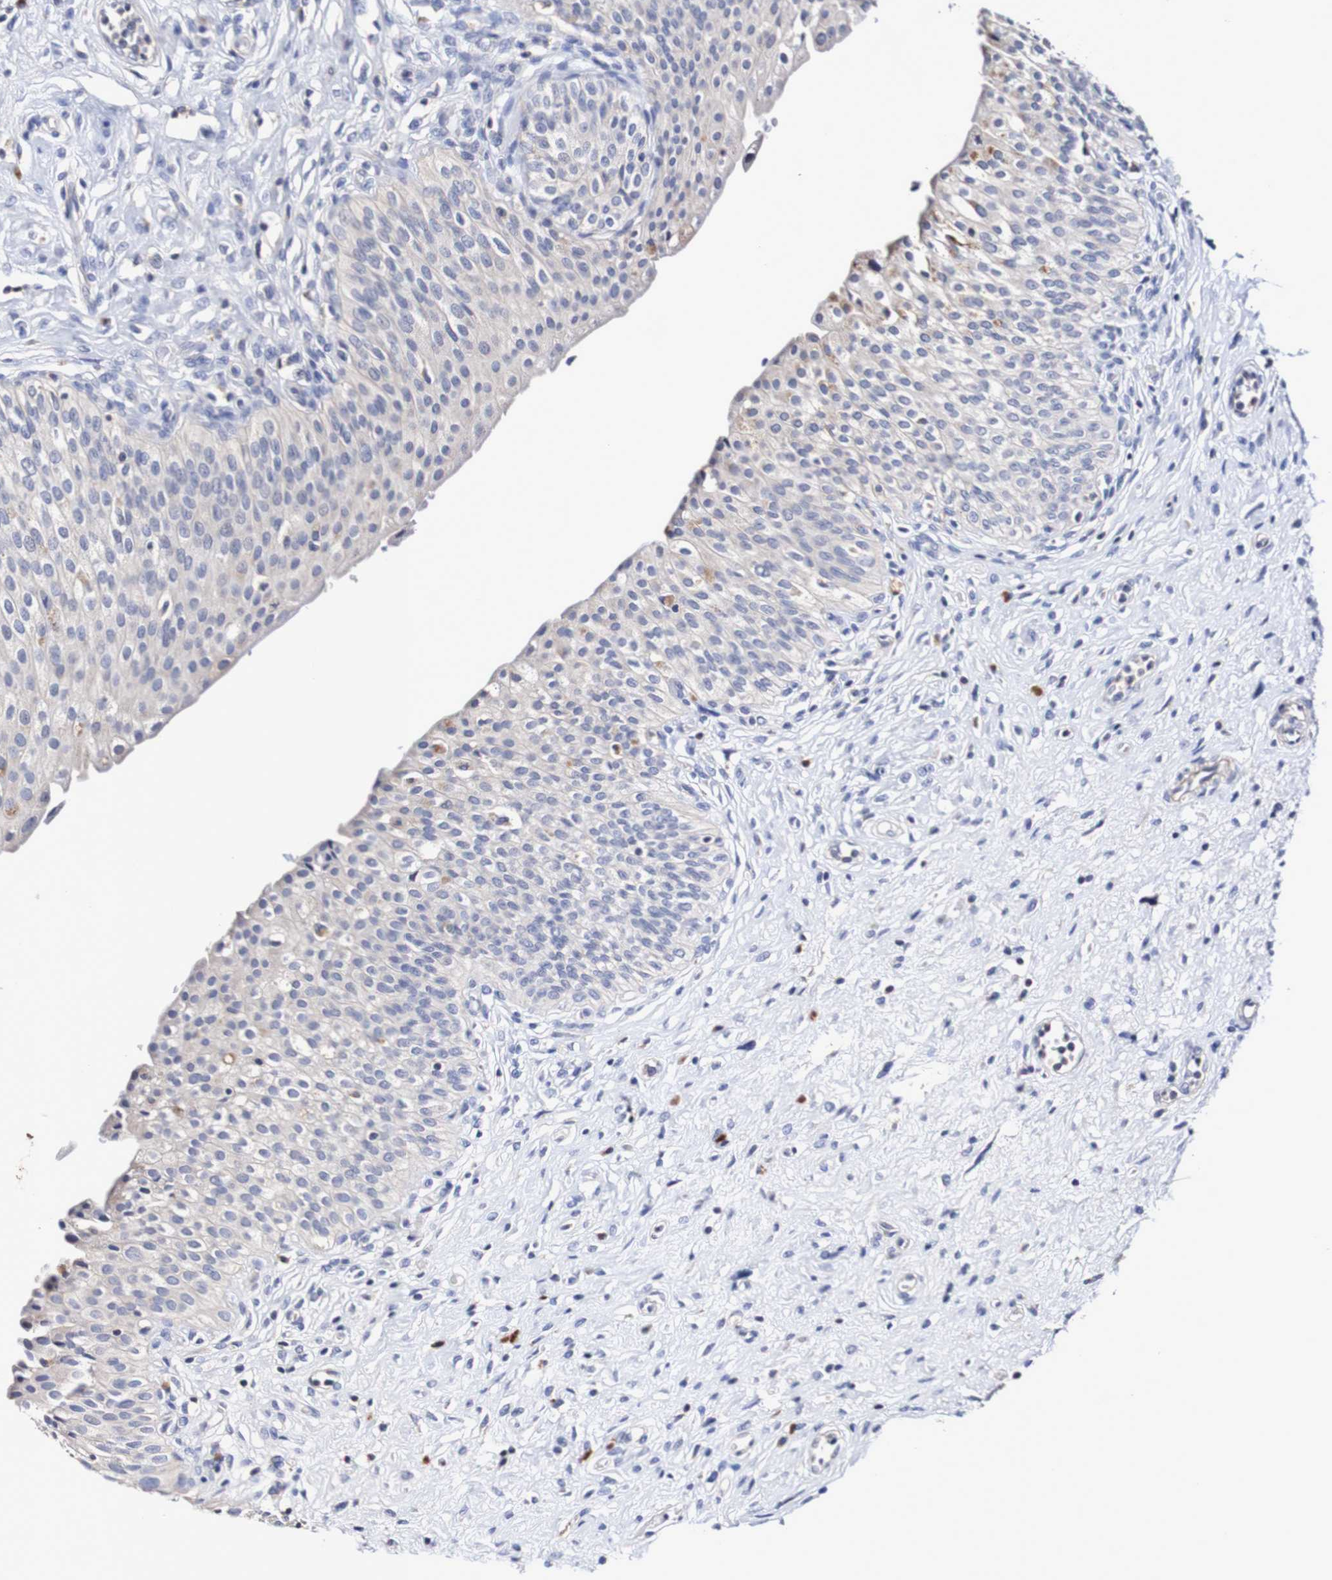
{"staining": {"intensity": "weak", "quantity": "<25%", "location": "cytoplasmic/membranous"}, "tissue": "urinary bladder", "cell_type": "Urothelial cells", "image_type": "normal", "snomed": [{"axis": "morphology", "description": "Normal tissue, NOS"}, {"axis": "topography", "description": "Urinary bladder"}], "caption": "Immunohistochemistry photomicrograph of normal urinary bladder: urinary bladder stained with DAB (3,3'-diaminobenzidine) shows no significant protein positivity in urothelial cells. Brightfield microscopy of immunohistochemistry stained with DAB (brown) and hematoxylin (blue), captured at high magnification.", "gene": "ACVR1C", "patient": {"sex": "male", "age": 46}}